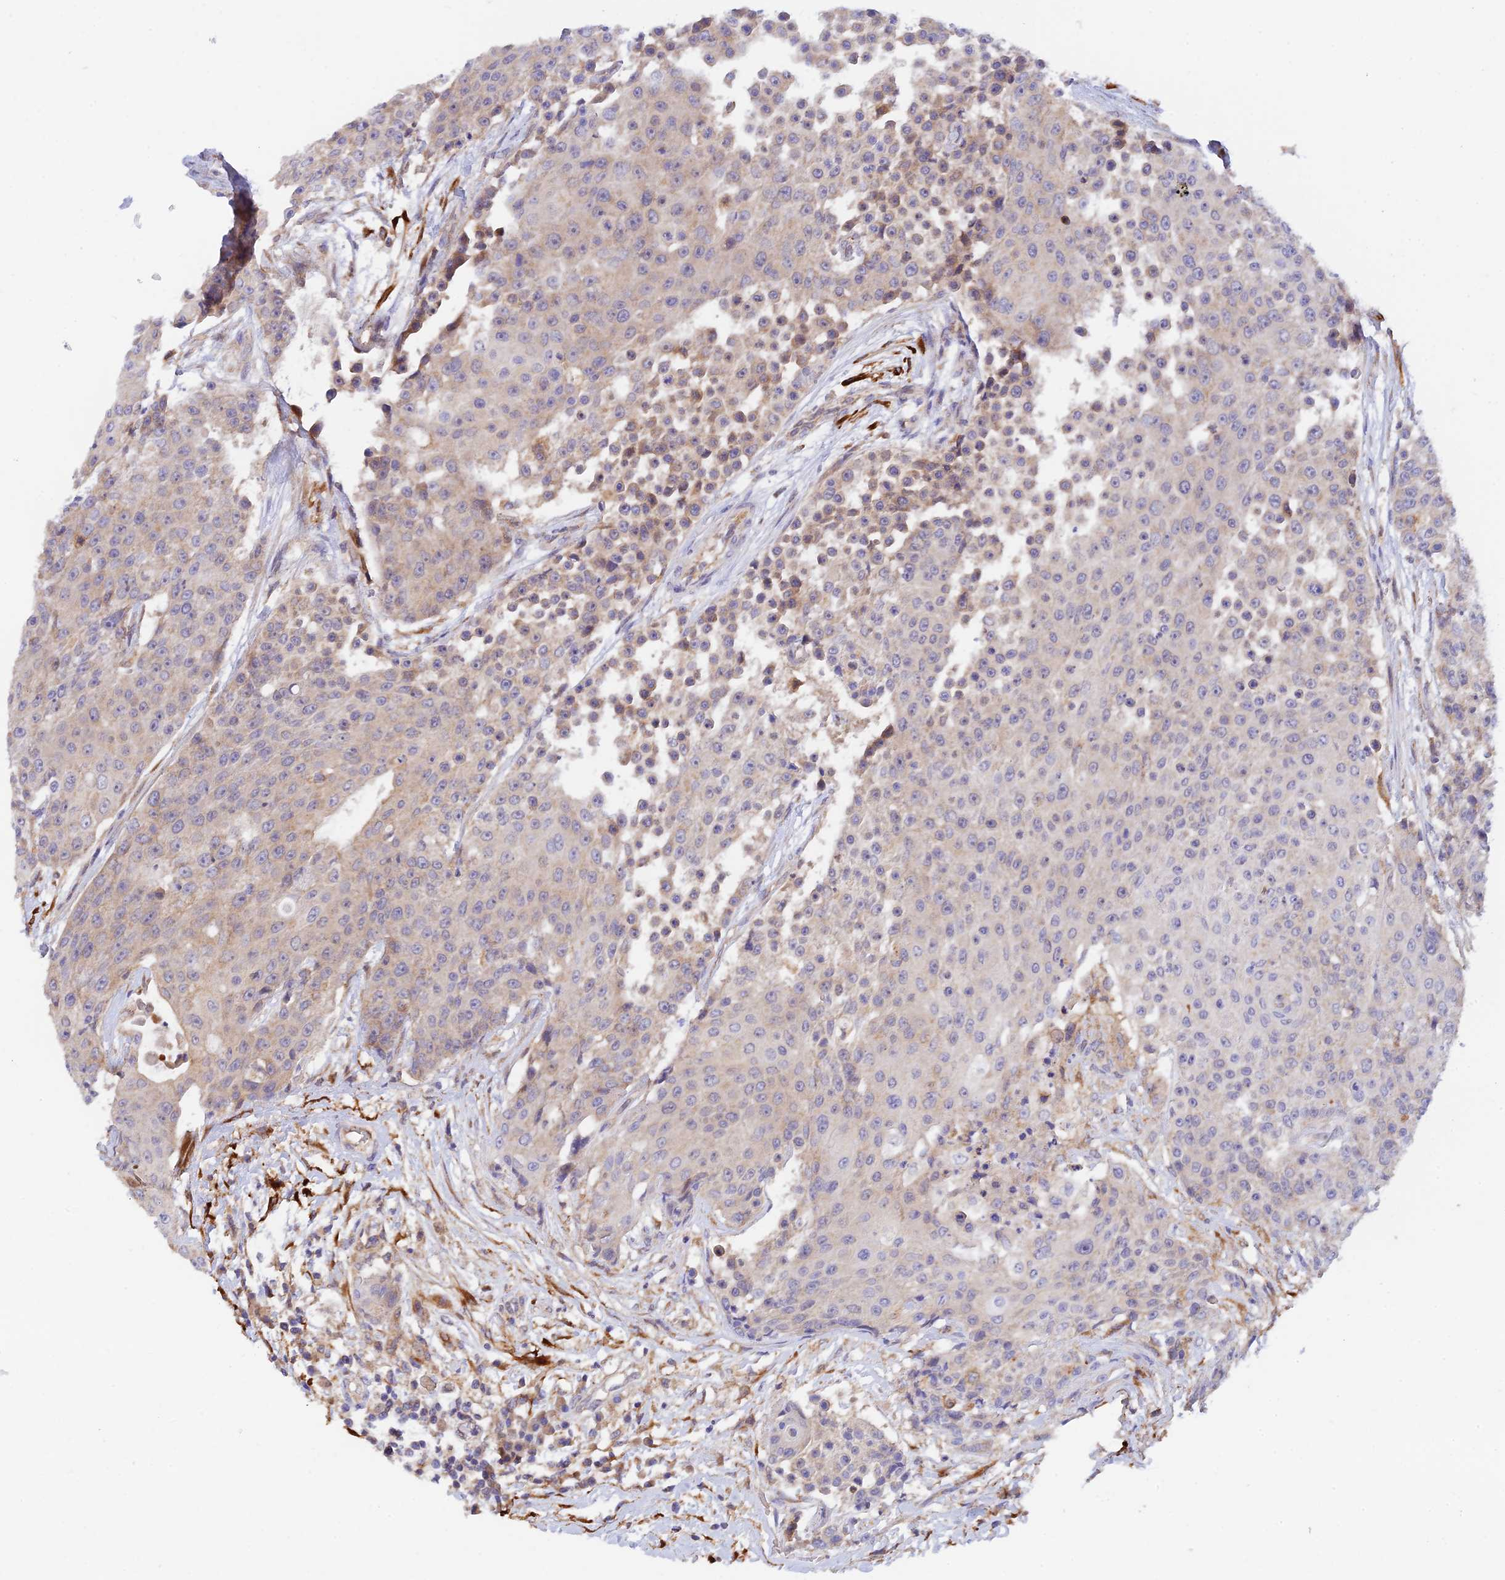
{"staining": {"intensity": "negative", "quantity": "none", "location": "none"}, "tissue": "urothelial cancer", "cell_type": "Tumor cells", "image_type": "cancer", "snomed": [{"axis": "morphology", "description": "Urothelial carcinoma, High grade"}, {"axis": "topography", "description": "Urinary bladder"}], "caption": "Tumor cells show no significant expression in high-grade urothelial carcinoma.", "gene": "RANBP6", "patient": {"sex": "female", "age": 63}}